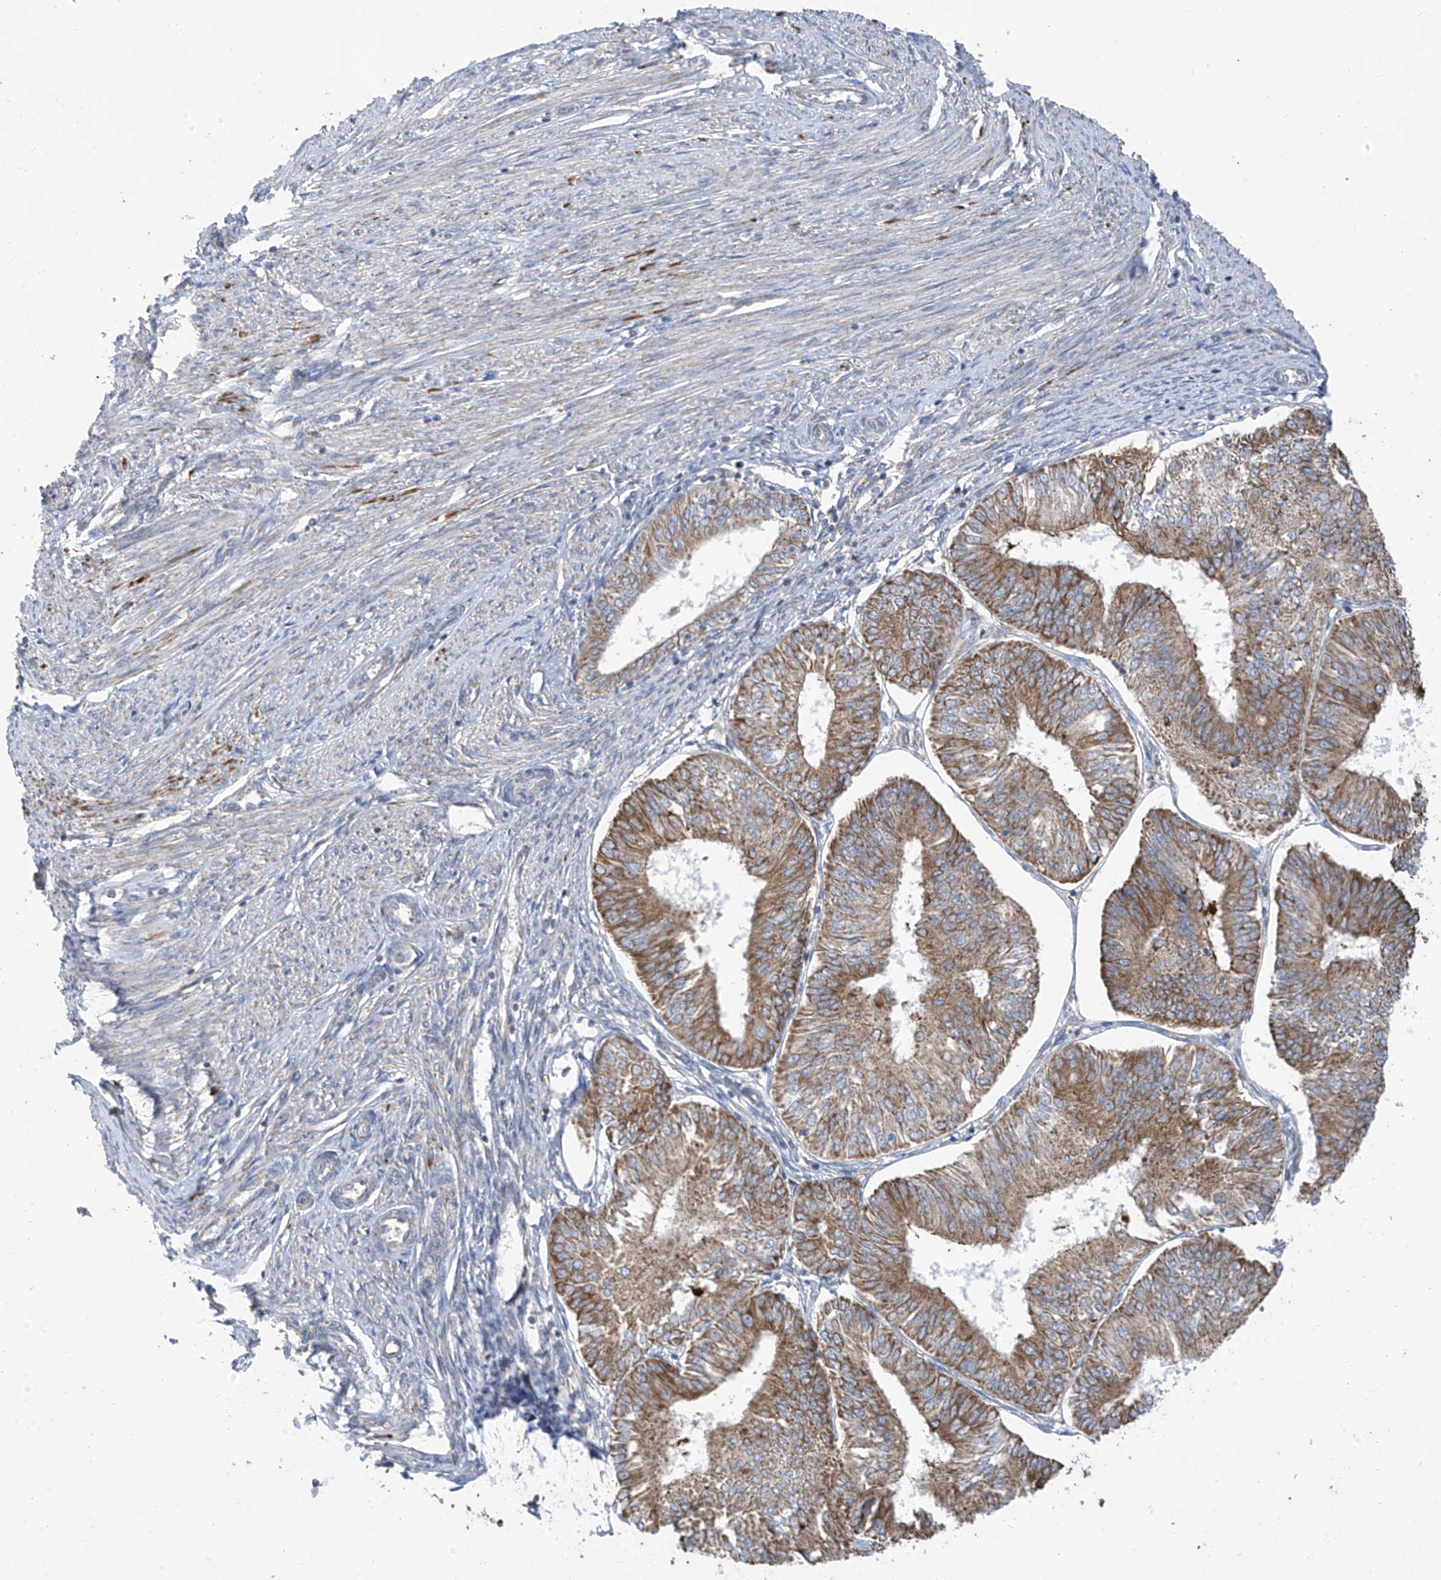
{"staining": {"intensity": "moderate", "quantity": ">75%", "location": "cytoplasmic/membranous"}, "tissue": "endometrial cancer", "cell_type": "Tumor cells", "image_type": "cancer", "snomed": [{"axis": "morphology", "description": "Adenocarcinoma, NOS"}, {"axis": "topography", "description": "Endometrium"}], "caption": "Moderate cytoplasmic/membranous staining for a protein is seen in approximately >75% of tumor cells of adenocarcinoma (endometrial) using immunohistochemistry.", "gene": "EOMES", "patient": {"sex": "female", "age": 58}}